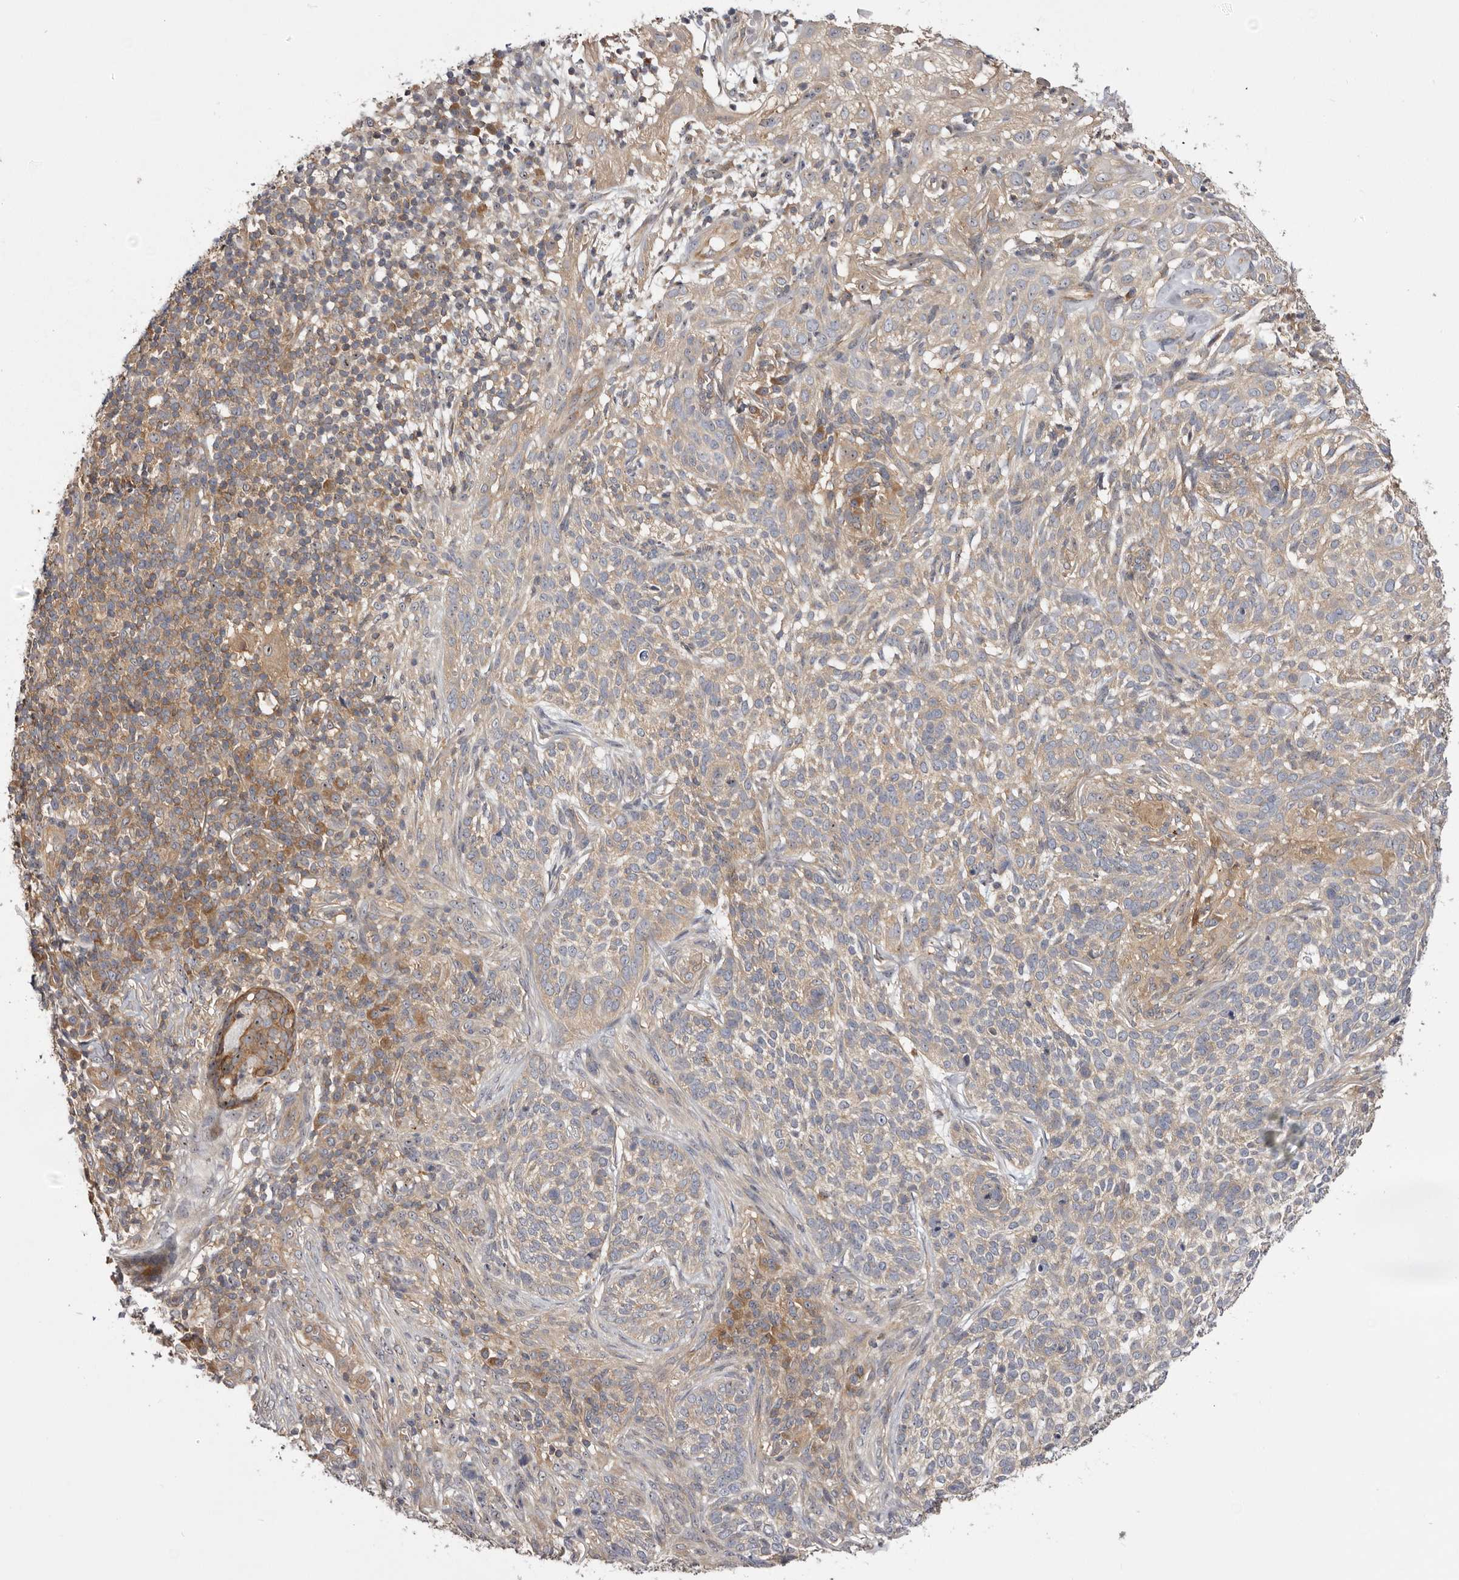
{"staining": {"intensity": "weak", "quantity": ">75%", "location": "cytoplasmic/membranous,nuclear"}, "tissue": "skin cancer", "cell_type": "Tumor cells", "image_type": "cancer", "snomed": [{"axis": "morphology", "description": "Basal cell carcinoma"}, {"axis": "topography", "description": "Skin"}], "caption": "A high-resolution micrograph shows immunohistochemistry staining of skin cancer, which exhibits weak cytoplasmic/membranous and nuclear positivity in approximately >75% of tumor cells.", "gene": "PANK4", "patient": {"sex": "female", "age": 64}}